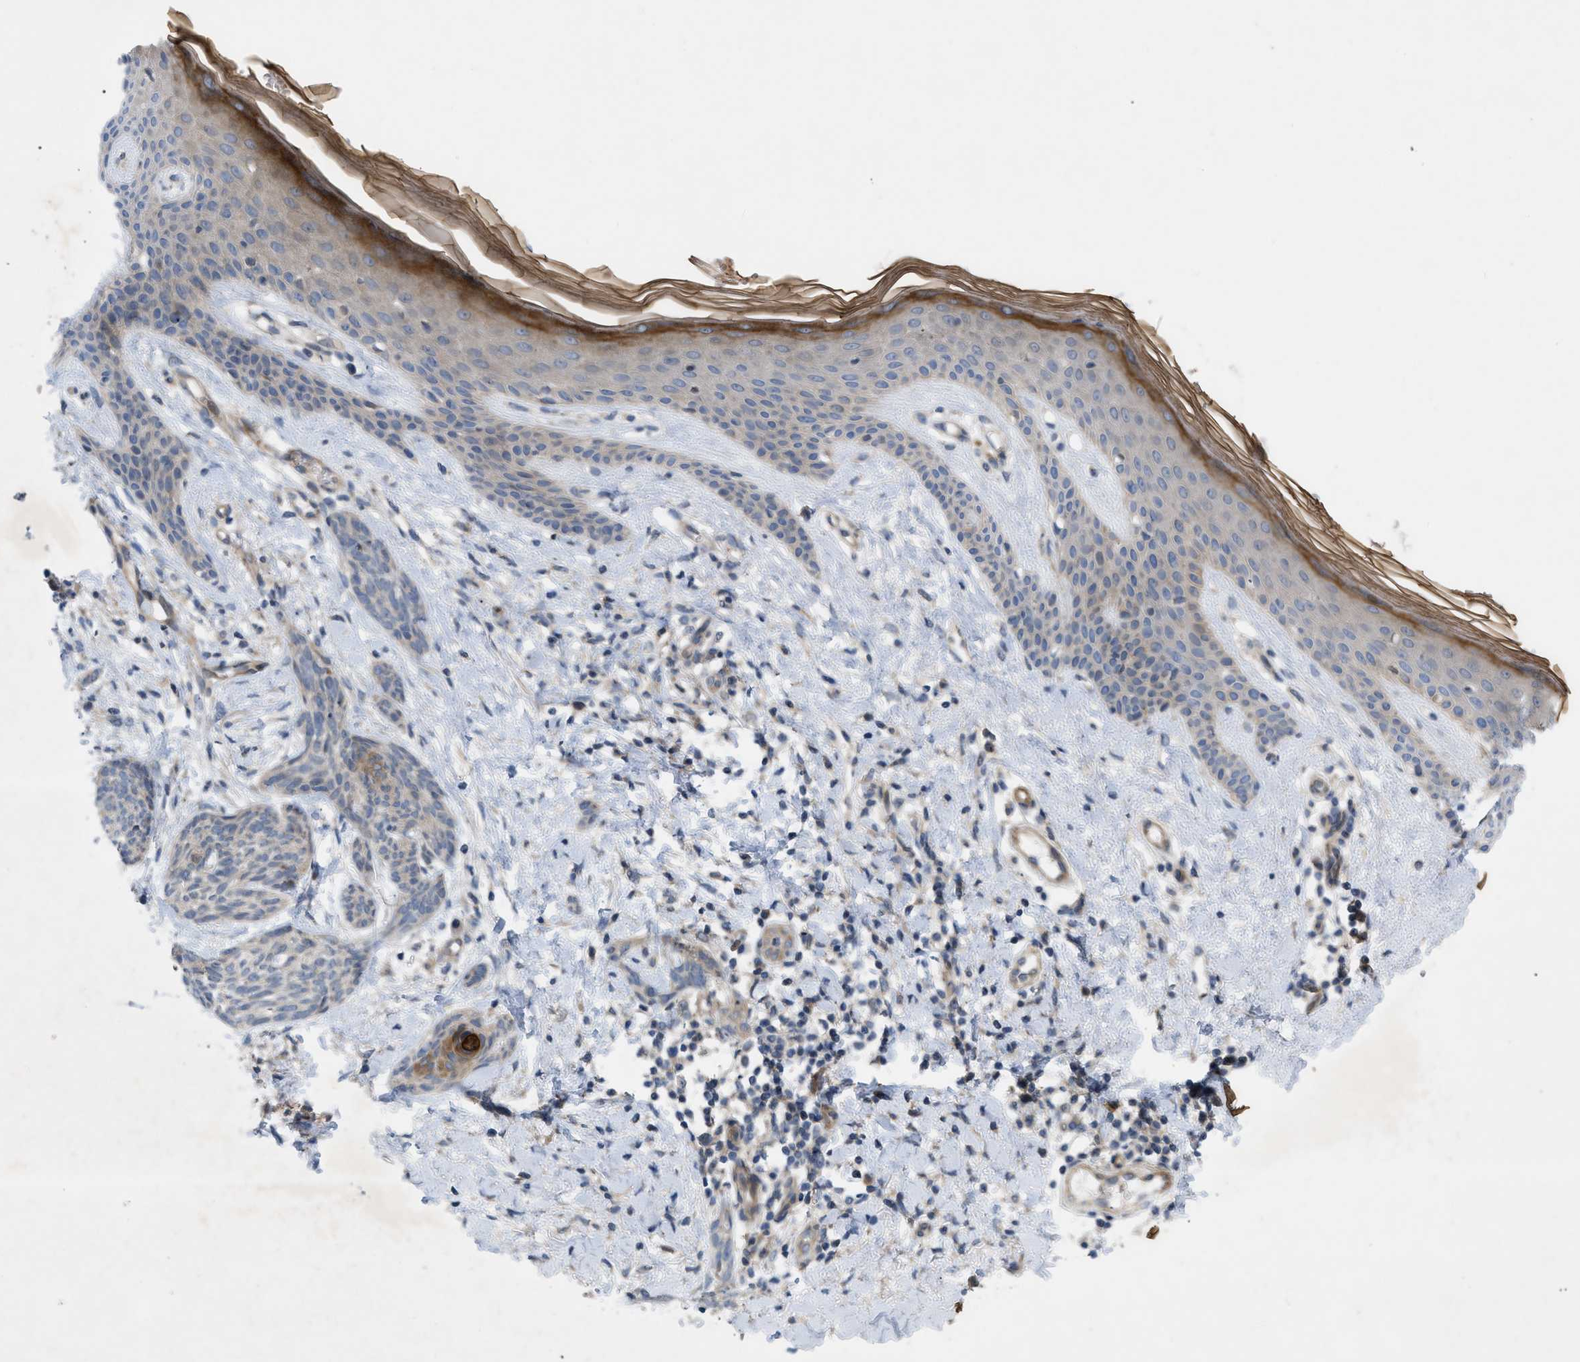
{"staining": {"intensity": "weak", "quantity": "25%-75%", "location": "cytoplasmic/membranous"}, "tissue": "skin cancer", "cell_type": "Tumor cells", "image_type": "cancer", "snomed": [{"axis": "morphology", "description": "Basal cell carcinoma"}, {"axis": "topography", "description": "Skin"}], "caption": "Immunohistochemical staining of human skin cancer (basal cell carcinoma) shows low levels of weak cytoplasmic/membranous protein positivity in about 25%-75% of tumor cells.", "gene": "NDEL1", "patient": {"sex": "female", "age": 59}}